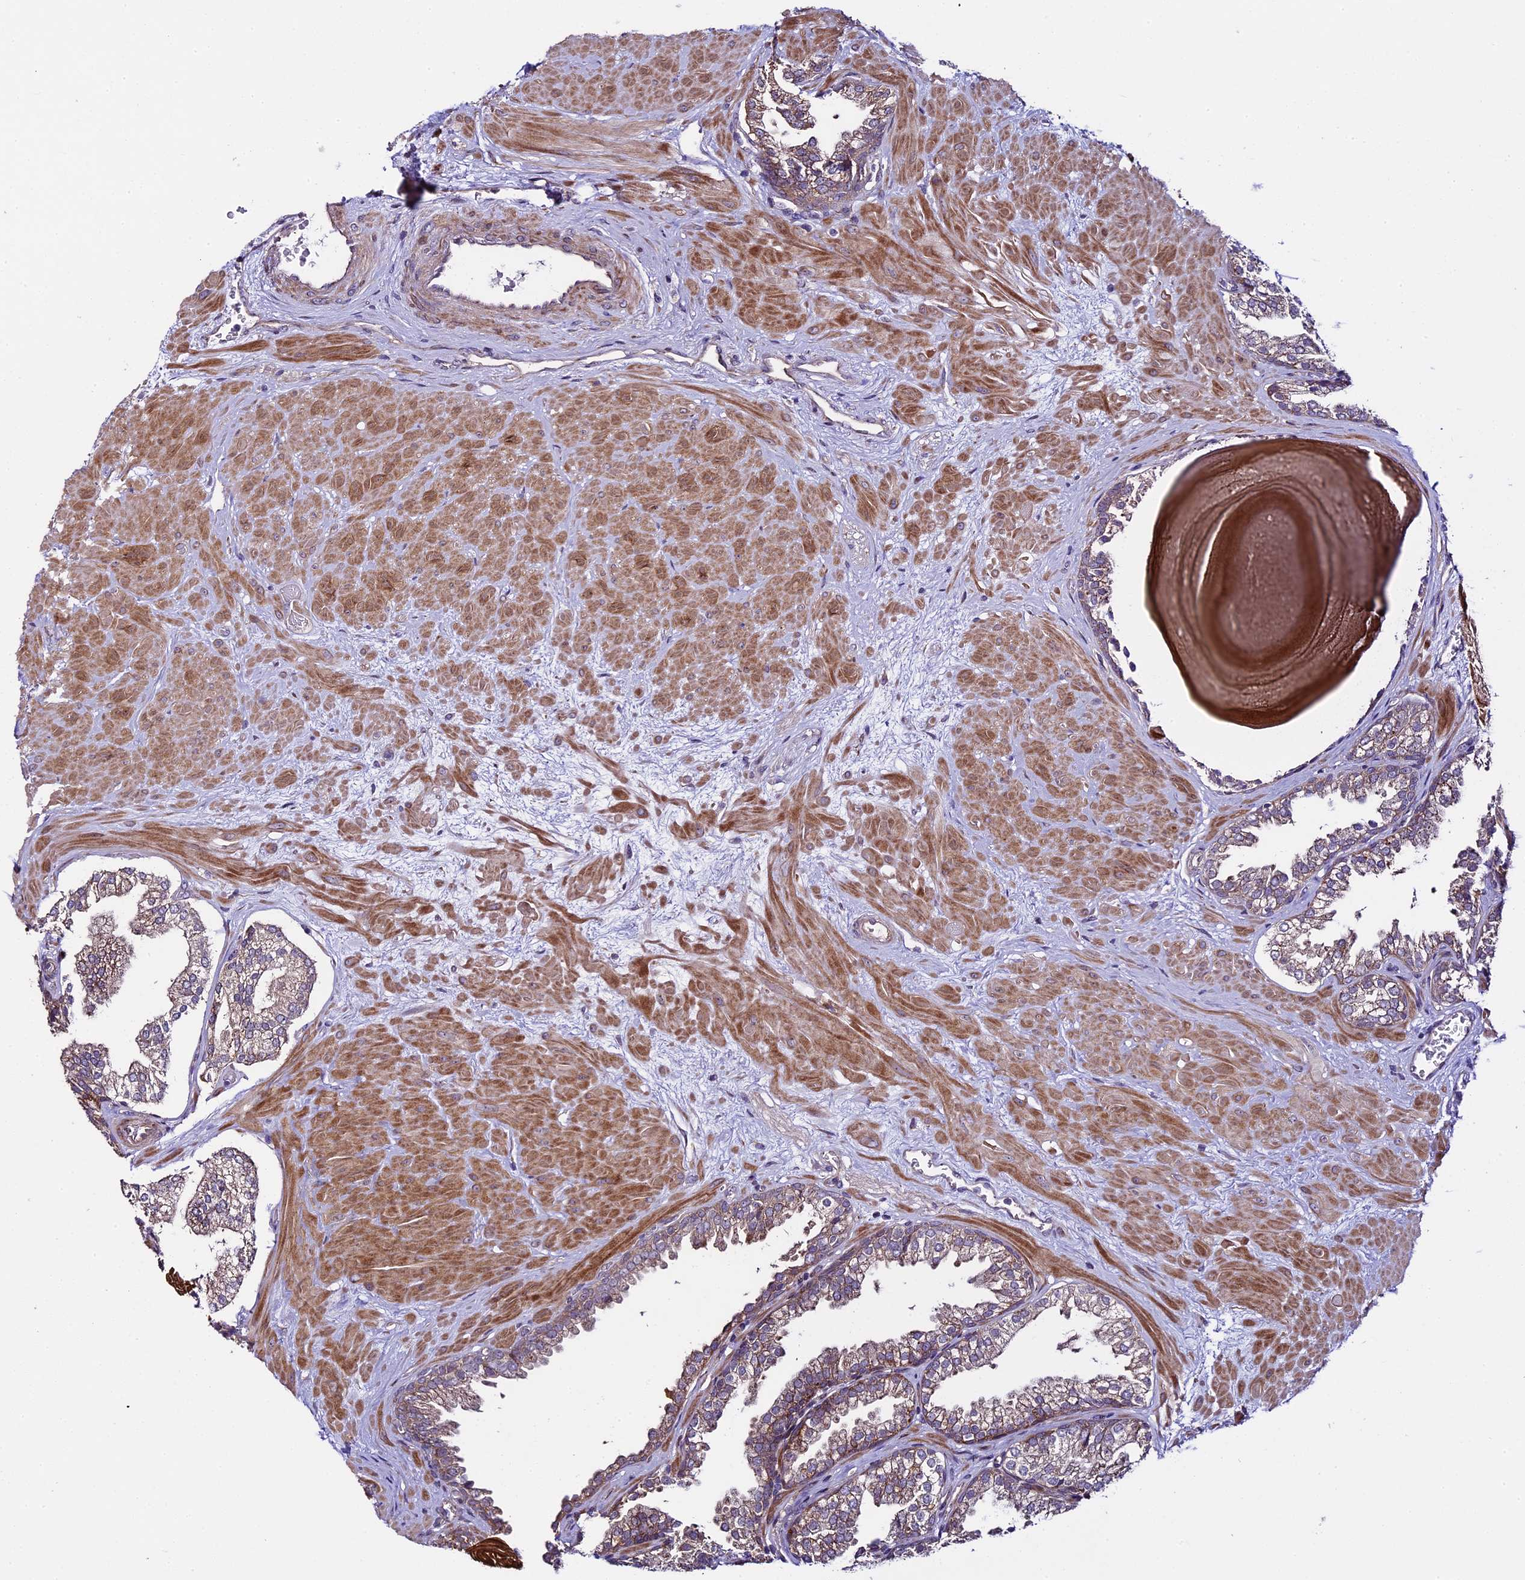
{"staining": {"intensity": "moderate", "quantity": "25%-75%", "location": "cytoplasmic/membranous"}, "tissue": "prostate", "cell_type": "Glandular cells", "image_type": "normal", "snomed": [{"axis": "morphology", "description": "Normal tissue, NOS"}, {"axis": "topography", "description": "Prostate"}], "caption": "Immunohistochemical staining of unremarkable prostate demonstrates moderate cytoplasmic/membranous protein staining in about 25%-75% of glandular cells. The staining is performed using DAB (3,3'-diaminobenzidine) brown chromogen to label protein expression. The nuclei are counter-stained blue using hematoxylin.", "gene": "SPIRE1", "patient": {"sex": "male", "age": 48}}